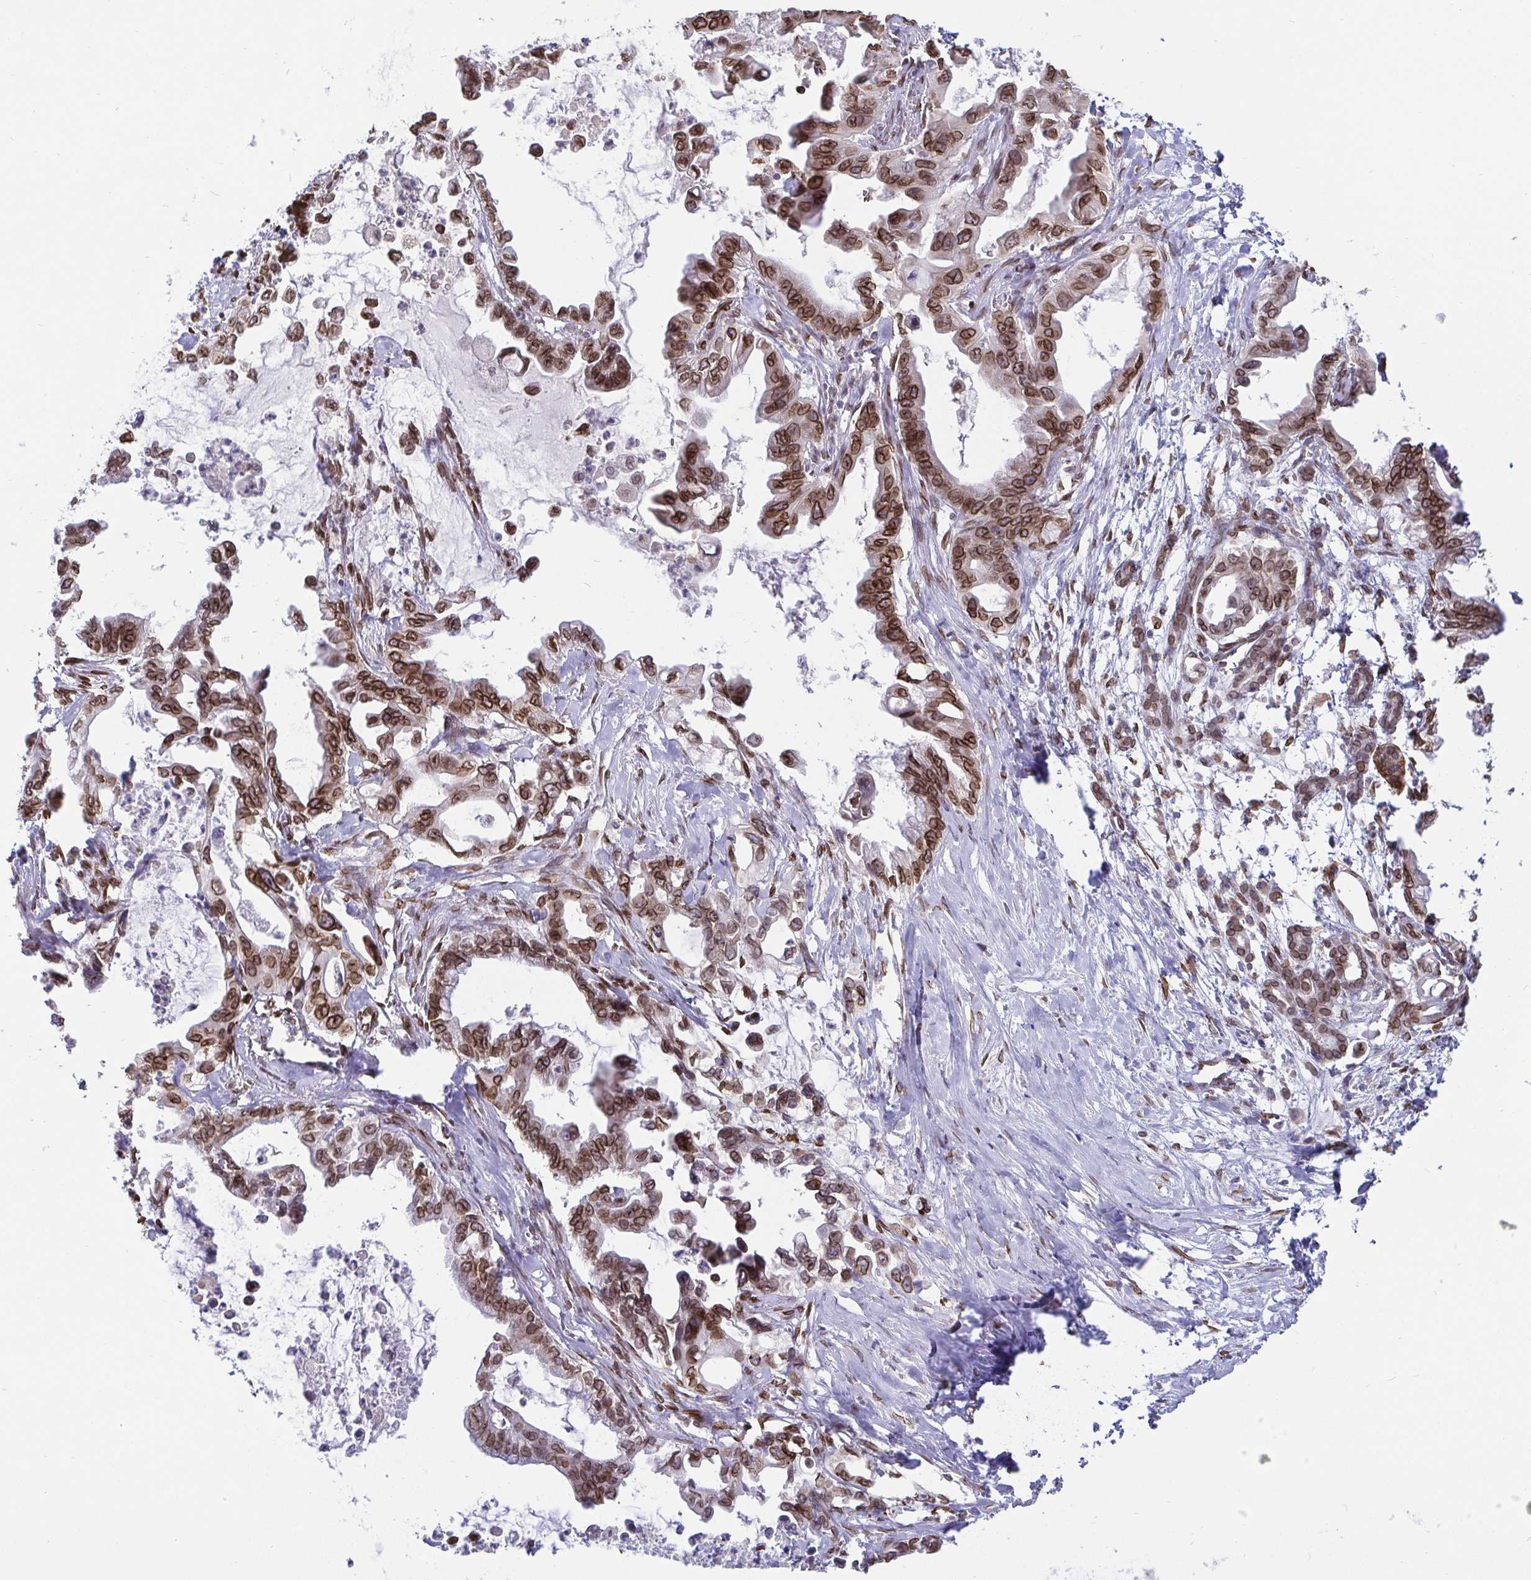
{"staining": {"intensity": "moderate", "quantity": ">75%", "location": "cytoplasmic/membranous,nuclear"}, "tissue": "pancreatic cancer", "cell_type": "Tumor cells", "image_type": "cancer", "snomed": [{"axis": "morphology", "description": "Adenocarcinoma, NOS"}, {"axis": "topography", "description": "Pancreas"}], "caption": "Immunohistochemical staining of human pancreatic adenocarcinoma shows medium levels of moderate cytoplasmic/membranous and nuclear protein positivity in about >75% of tumor cells.", "gene": "EMD", "patient": {"sex": "male", "age": 61}}